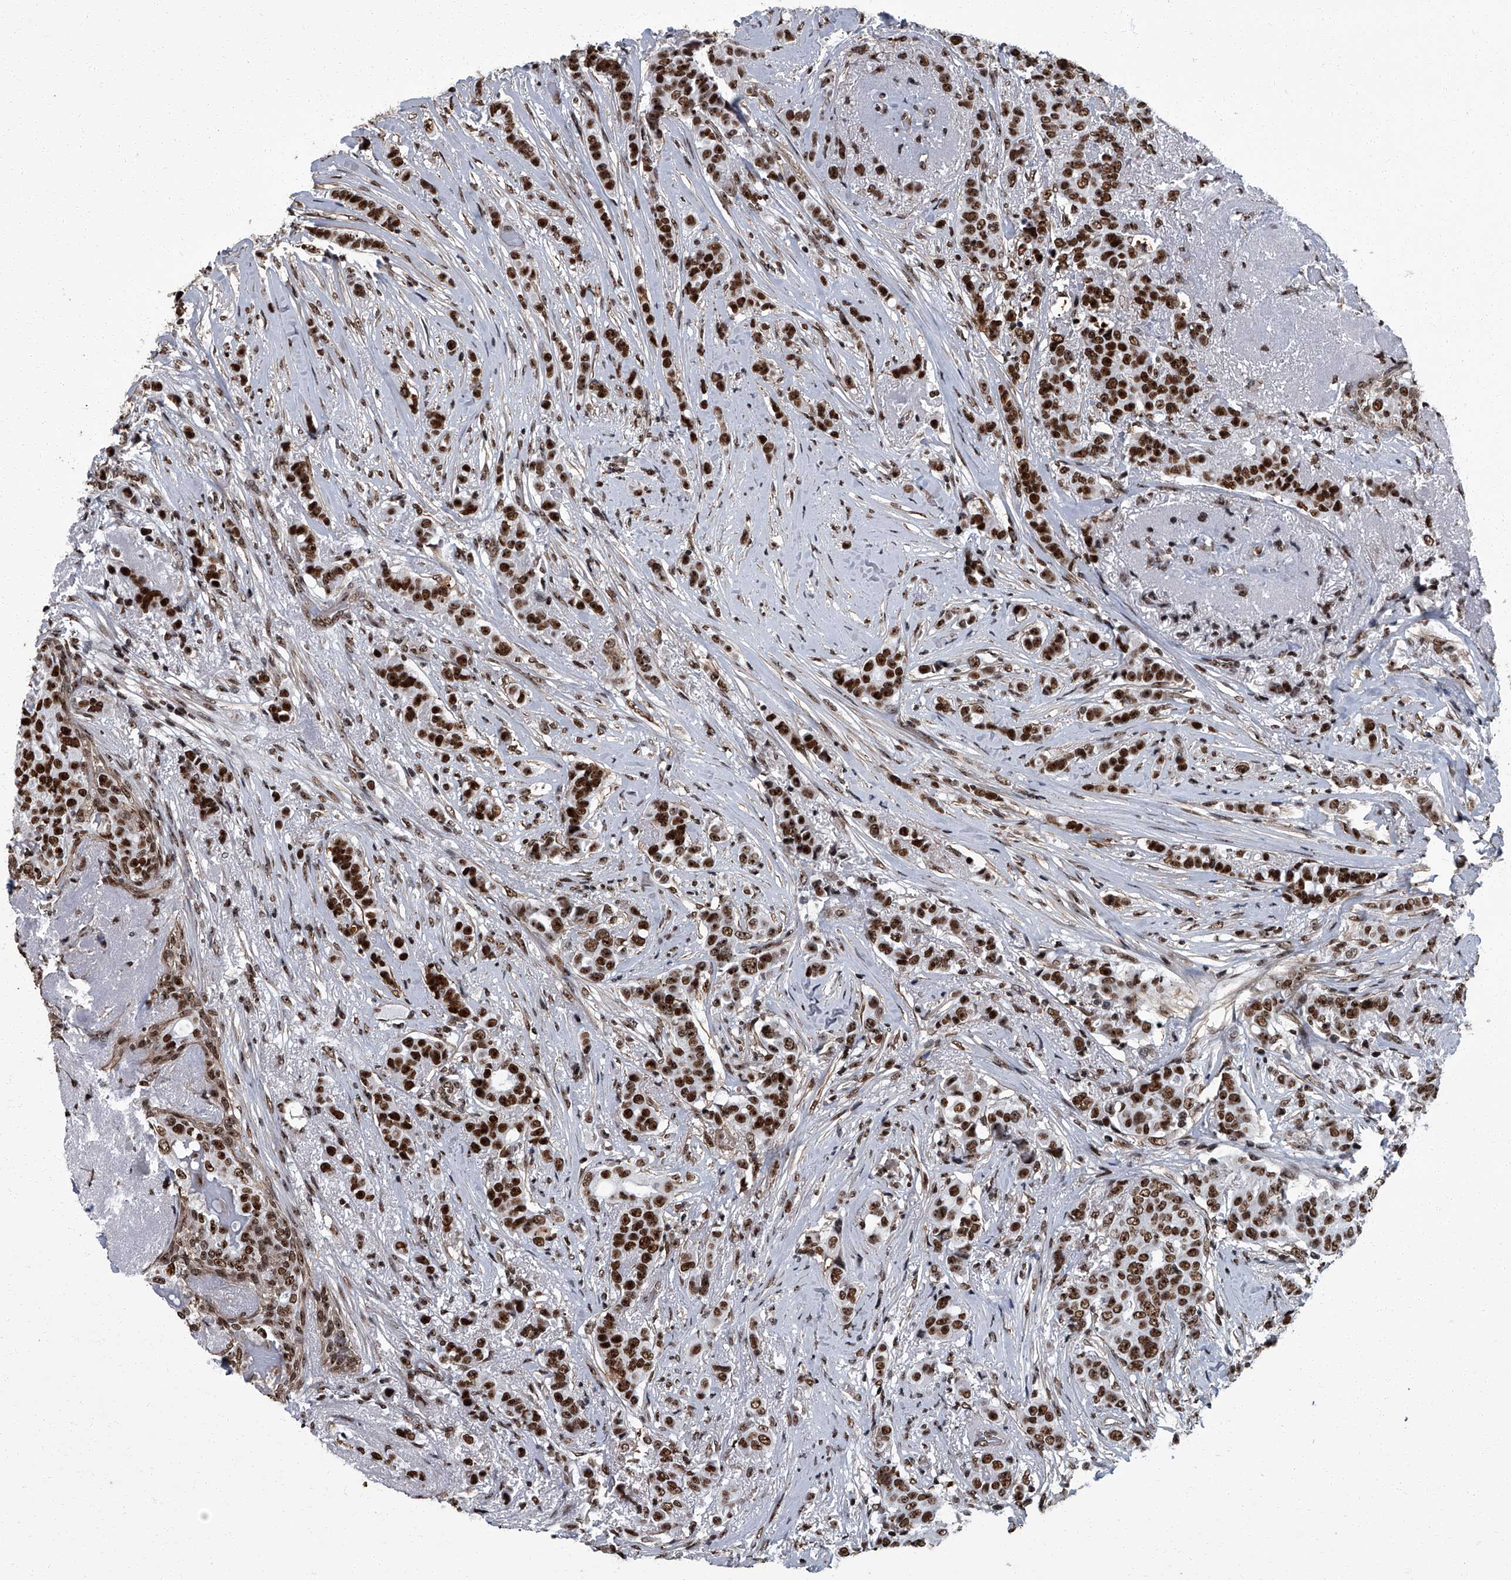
{"staining": {"intensity": "strong", "quantity": ">75%", "location": "nuclear"}, "tissue": "breast cancer", "cell_type": "Tumor cells", "image_type": "cancer", "snomed": [{"axis": "morphology", "description": "Lobular carcinoma"}, {"axis": "topography", "description": "Breast"}], "caption": "High-magnification brightfield microscopy of breast lobular carcinoma stained with DAB (brown) and counterstained with hematoxylin (blue). tumor cells exhibit strong nuclear expression is present in about>75% of cells.", "gene": "ZNF518B", "patient": {"sex": "female", "age": 51}}